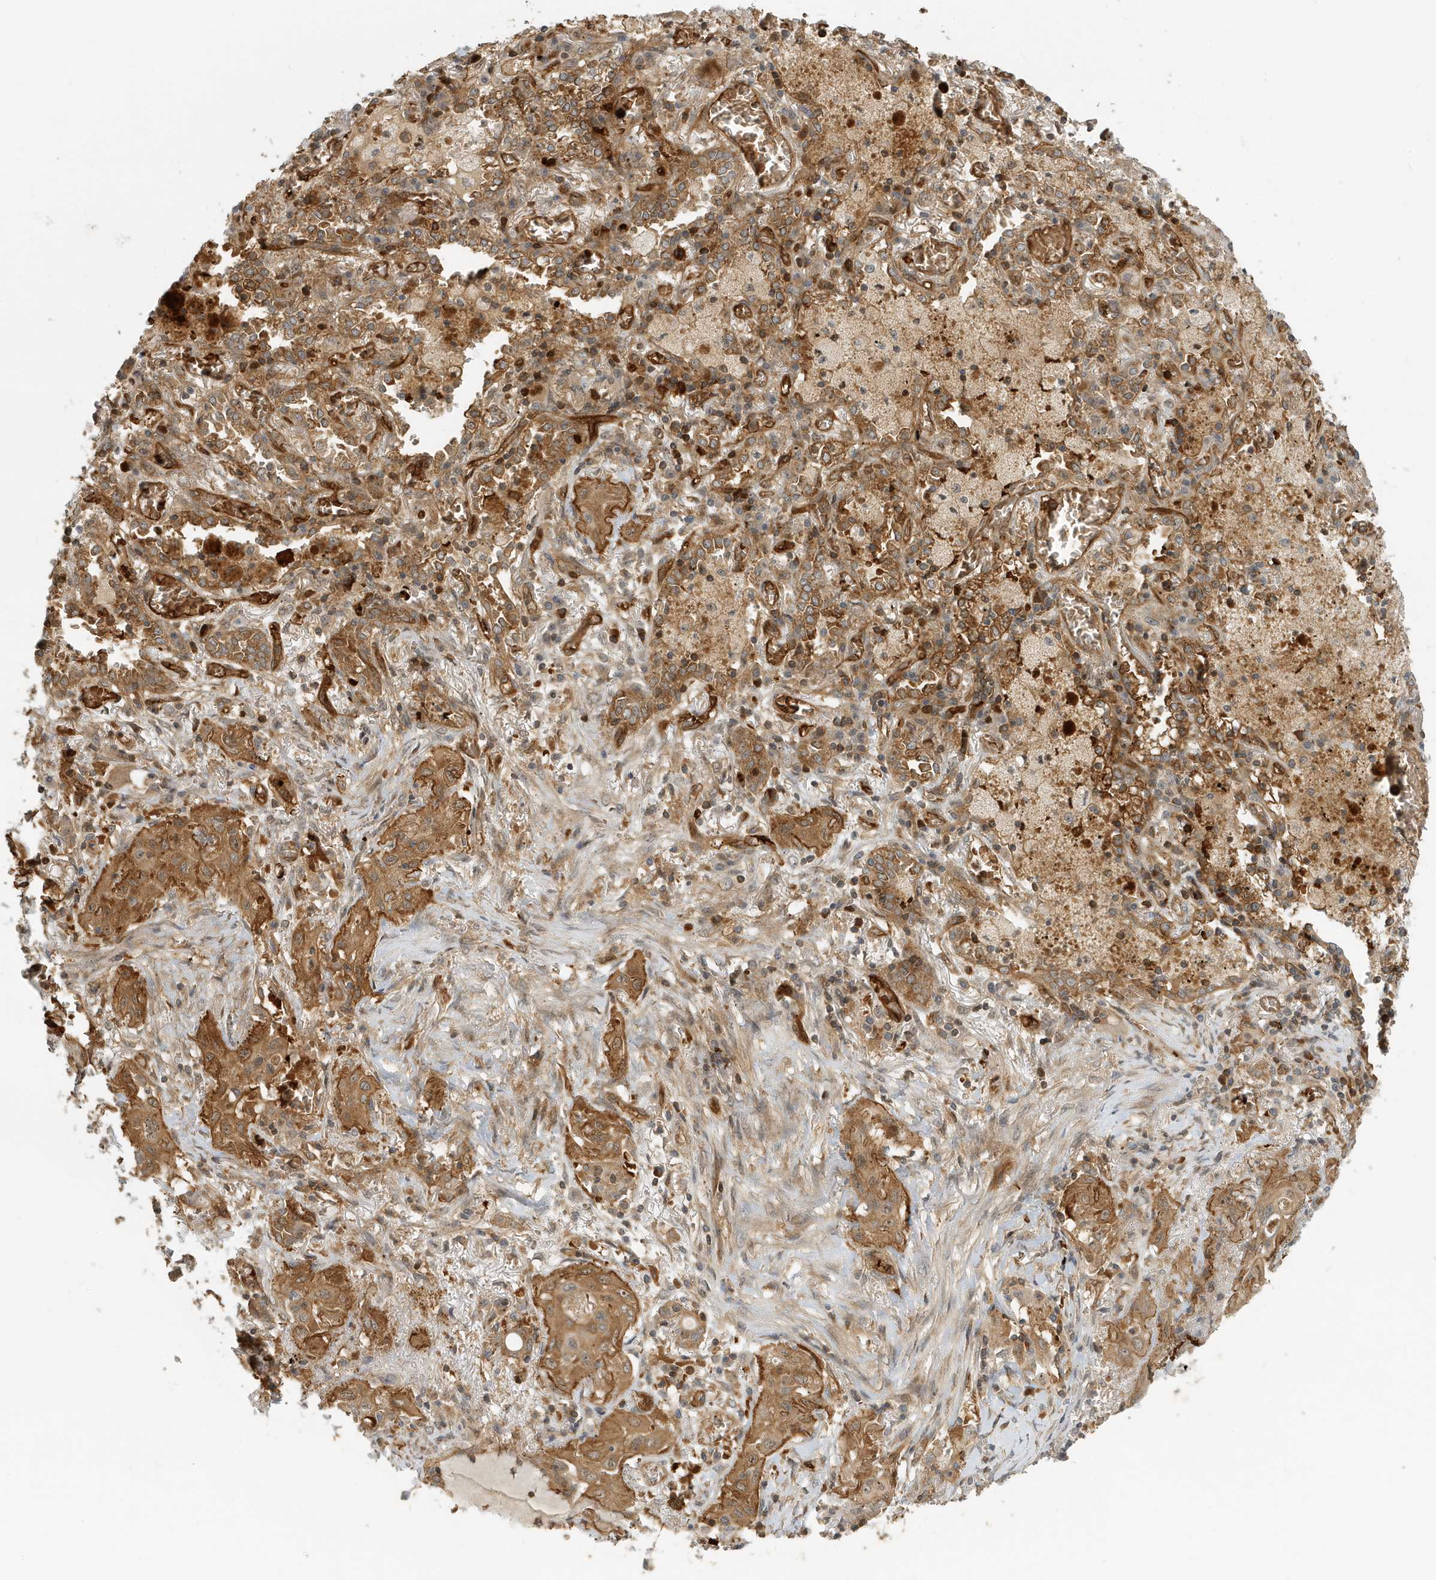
{"staining": {"intensity": "moderate", "quantity": ">75%", "location": "cytoplasmic/membranous"}, "tissue": "lung cancer", "cell_type": "Tumor cells", "image_type": "cancer", "snomed": [{"axis": "morphology", "description": "Squamous cell carcinoma, NOS"}, {"axis": "topography", "description": "Lung"}], "caption": "A medium amount of moderate cytoplasmic/membranous staining is present in about >75% of tumor cells in lung squamous cell carcinoma tissue.", "gene": "FYCO1", "patient": {"sex": "female", "age": 47}}